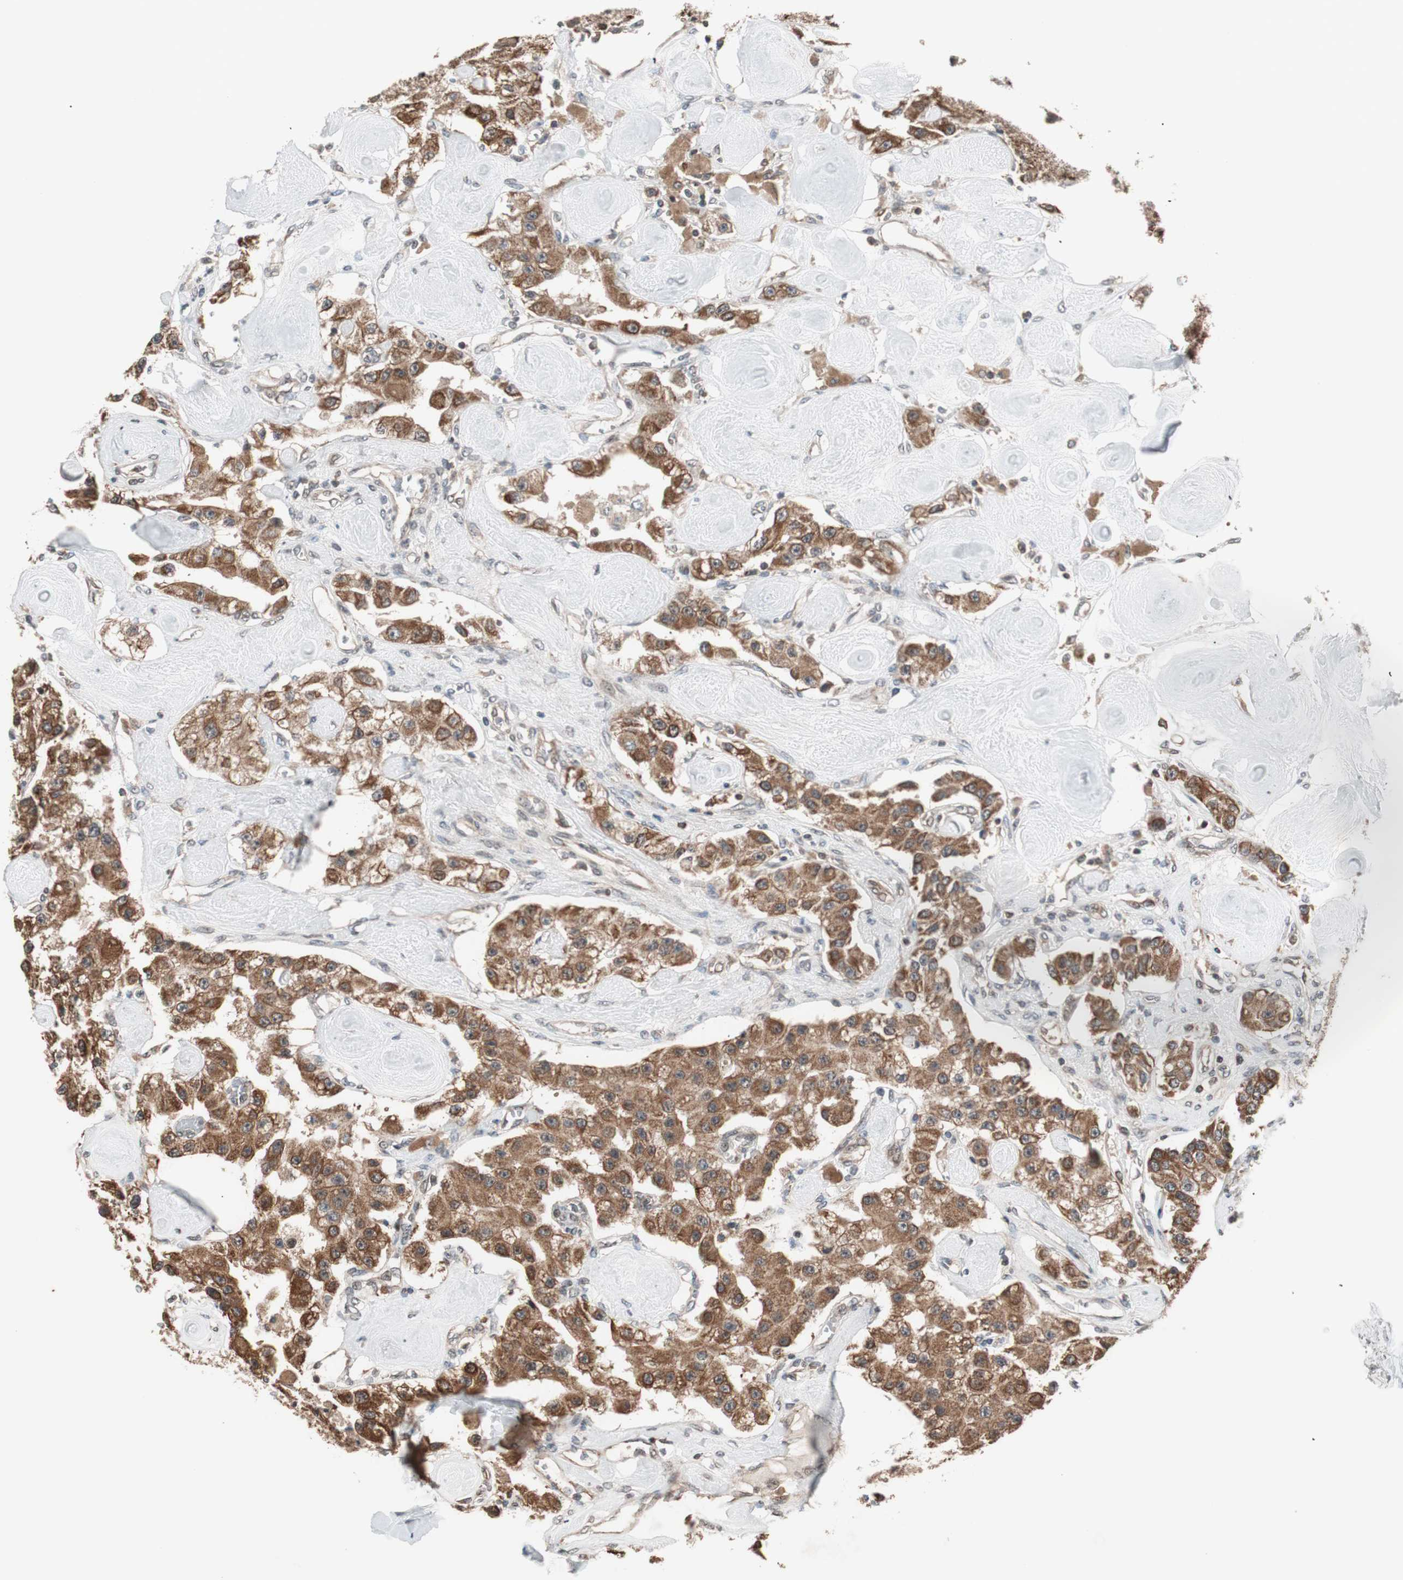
{"staining": {"intensity": "strong", "quantity": ">75%", "location": "cytoplasmic/membranous"}, "tissue": "carcinoid", "cell_type": "Tumor cells", "image_type": "cancer", "snomed": [{"axis": "morphology", "description": "Carcinoid, malignant, NOS"}, {"axis": "topography", "description": "Pancreas"}], "caption": "Immunohistochemical staining of carcinoid reveals strong cytoplasmic/membranous protein expression in about >75% of tumor cells.", "gene": "FBXO5", "patient": {"sex": "male", "age": 41}}